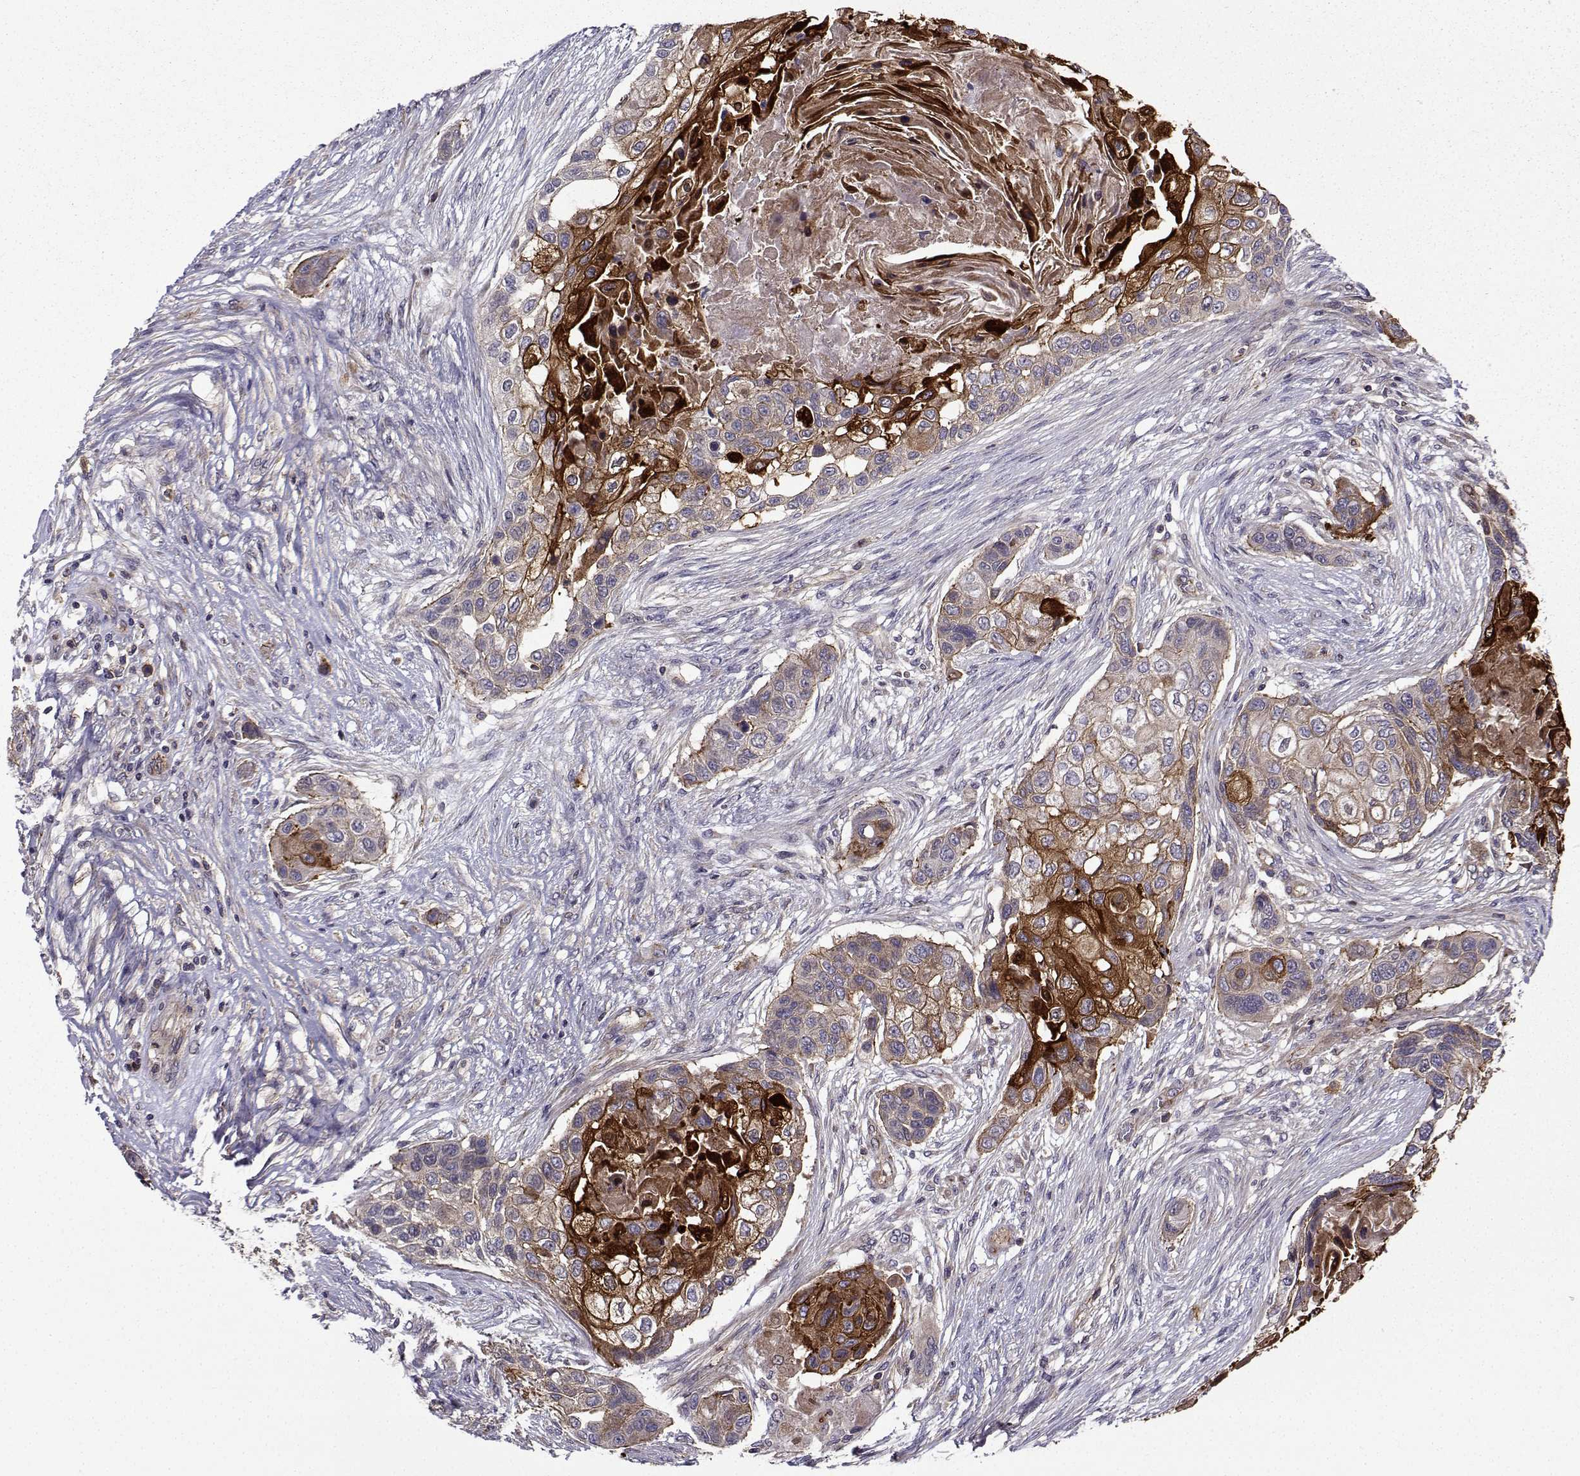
{"staining": {"intensity": "strong", "quantity": "<25%", "location": "cytoplasmic/membranous"}, "tissue": "lung cancer", "cell_type": "Tumor cells", "image_type": "cancer", "snomed": [{"axis": "morphology", "description": "Squamous cell carcinoma, NOS"}, {"axis": "topography", "description": "Lung"}], "caption": "Lung squamous cell carcinoma was stained to show a protein in brown. There is medium levels of strong cytoplasmic/membranous positivity in about <25% of tumor cells. The protein is stained brown, and the nuclei are stained in blue (DAB IHC with brightfield microscopy, high magnification).", "gene": "ITGB8", "patient": {"sex": "male", "age": 69}}